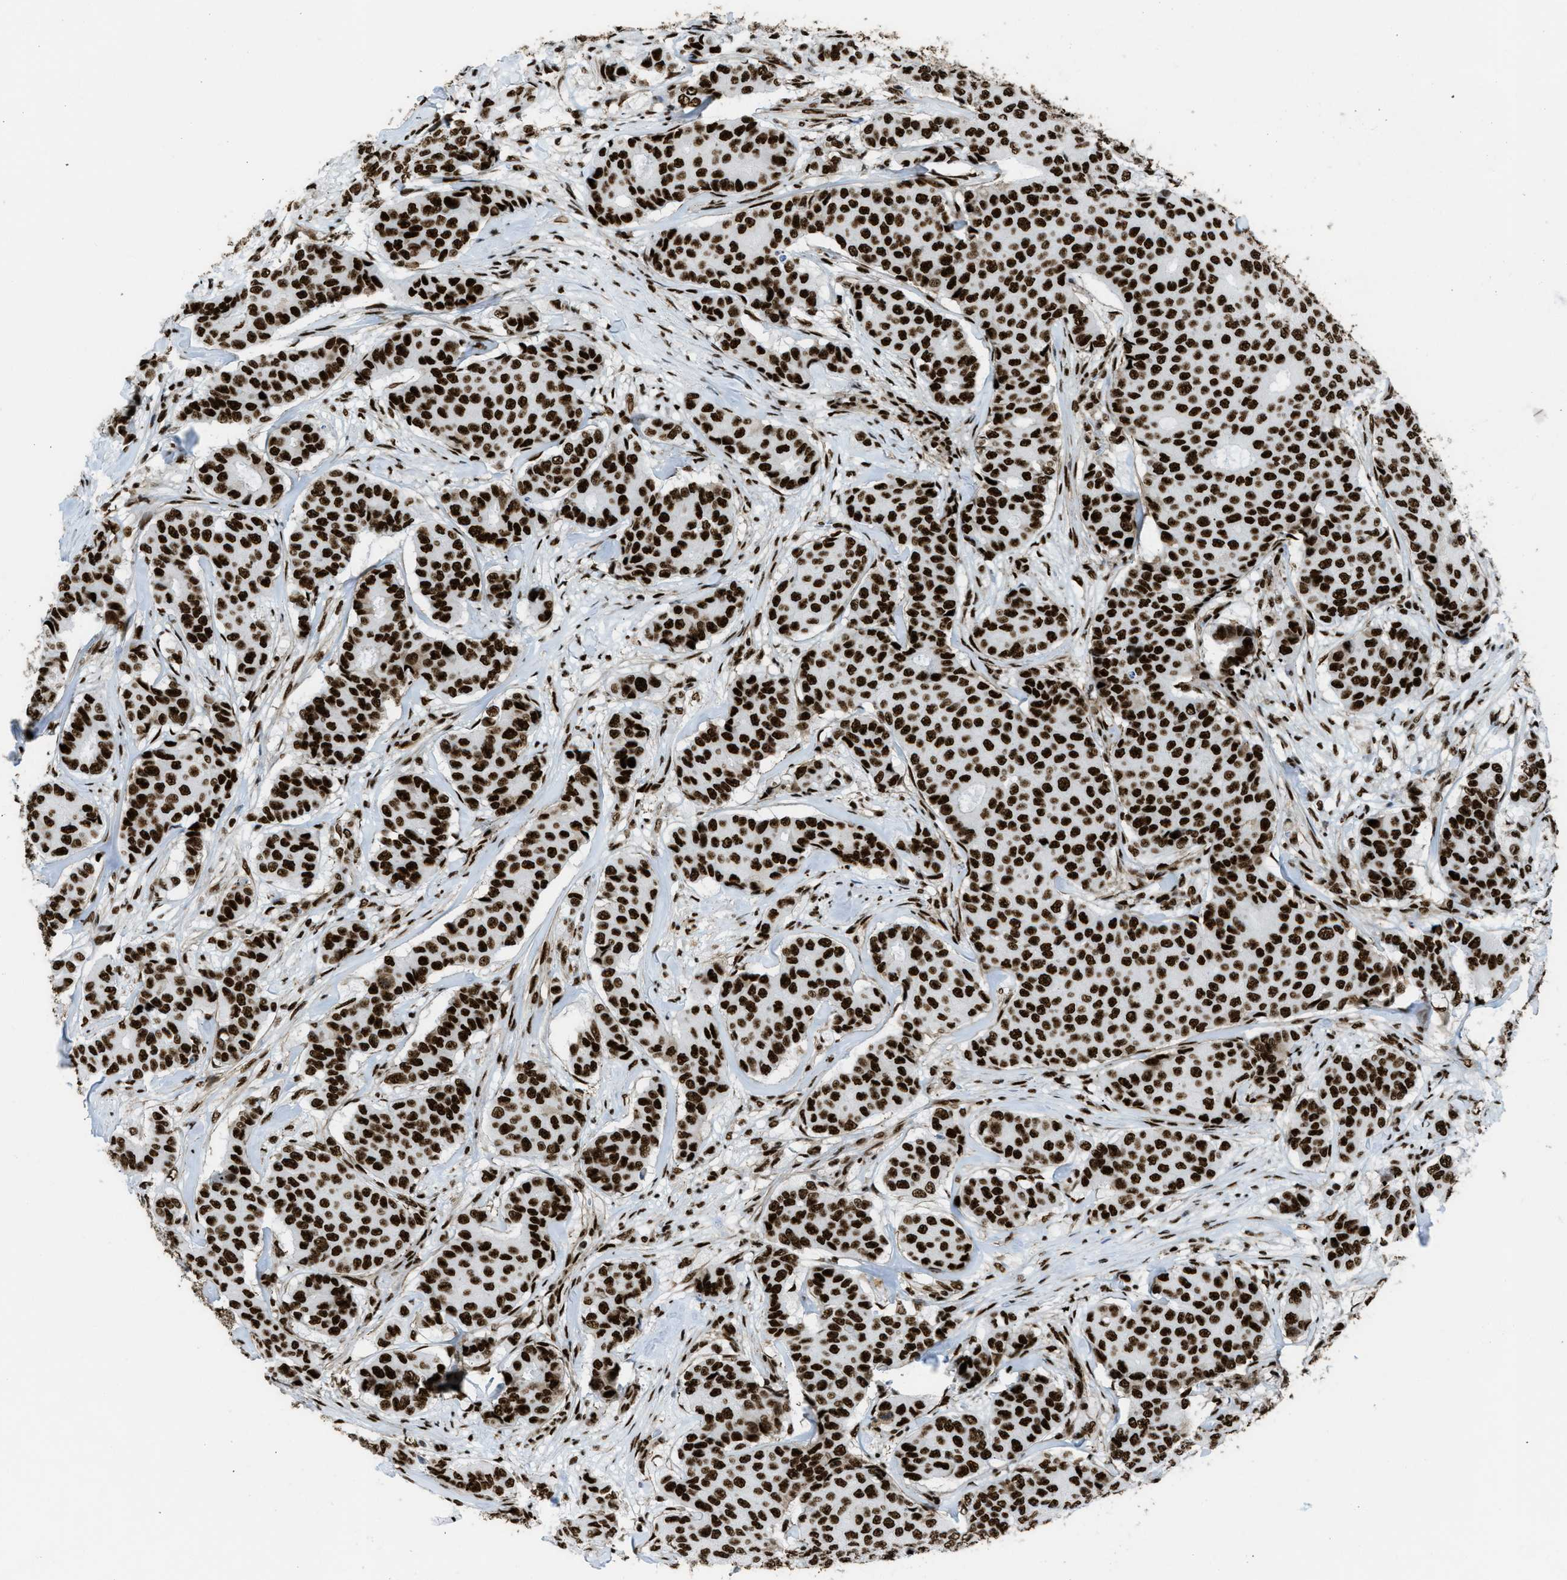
{"staining": {"intensity": "strong", "quantity": ">75%", "location": "nuclear"}, "tissue": "breast cancer", "cell_type": "Tumor cells", "image_type": "cancer", "snomed": [{"axis": "morphology", "description": "Duct carcinoma"}, {"axis": "topography", "description": "Breast"}], "caption": "Strong nuclear protein positivity is appreciated in approximately >75% of tumor cells in intraductal carcinoma (breast).", "gene": "ZNF207", "patient": {"sex": "female", "age": 75}}